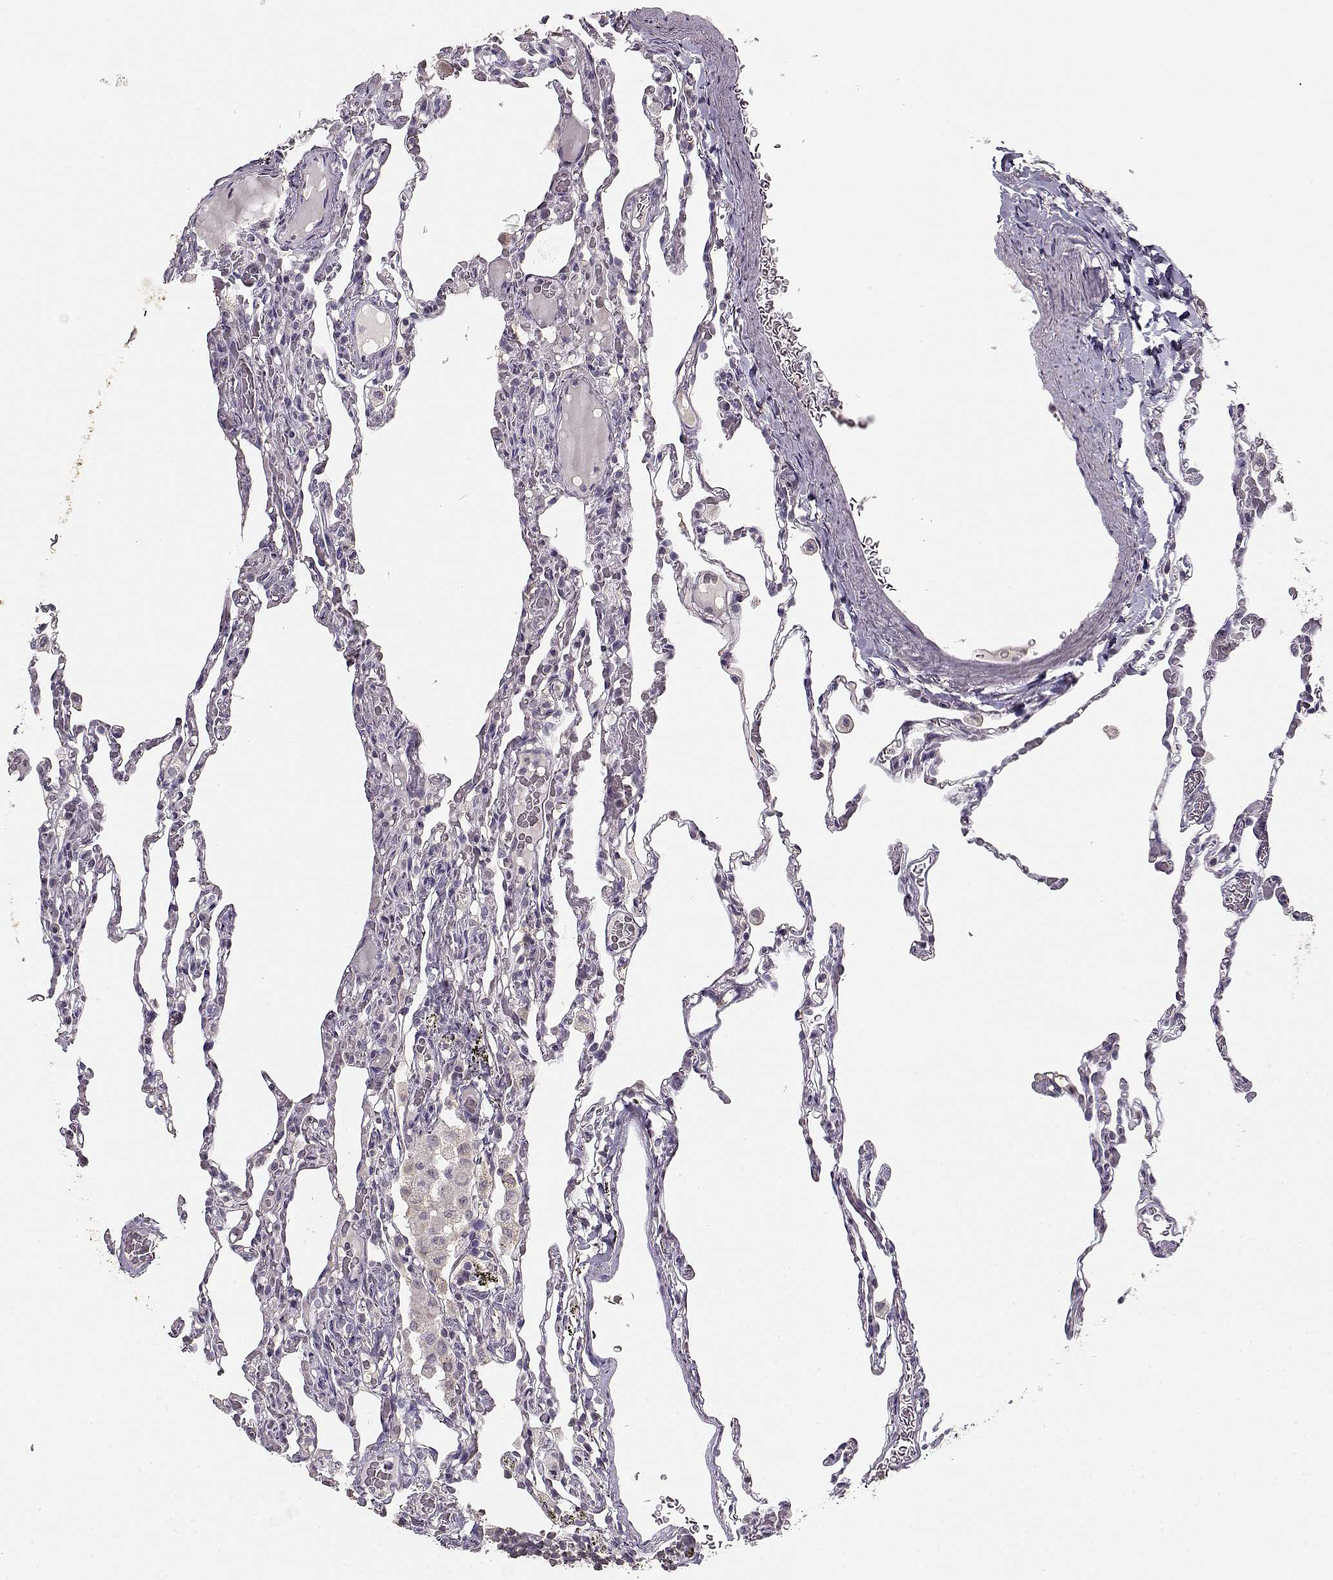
{"staining": {"intensity": "negative", "quantity": "none", "location": "none"}, "tissue": "lung", "cell_type": "Alveolar cells", "image_type": "normal", "snomed": [{"axis": "morphology", "description": "Normal tissue, NOS"}, {"axis": "topography", "description": "Lung"}], "caption": "Normal lung was stained to show a protein in brown. There is no significant positivity in alveolar cells. (Stains: DAB immunohistochemistry (IHC) with hematoxylin counter stain, Microscopy: brightfield microscopy at high magnification).", "gene": "UROC1", "patient": {"sex": "female", "age": 43}}